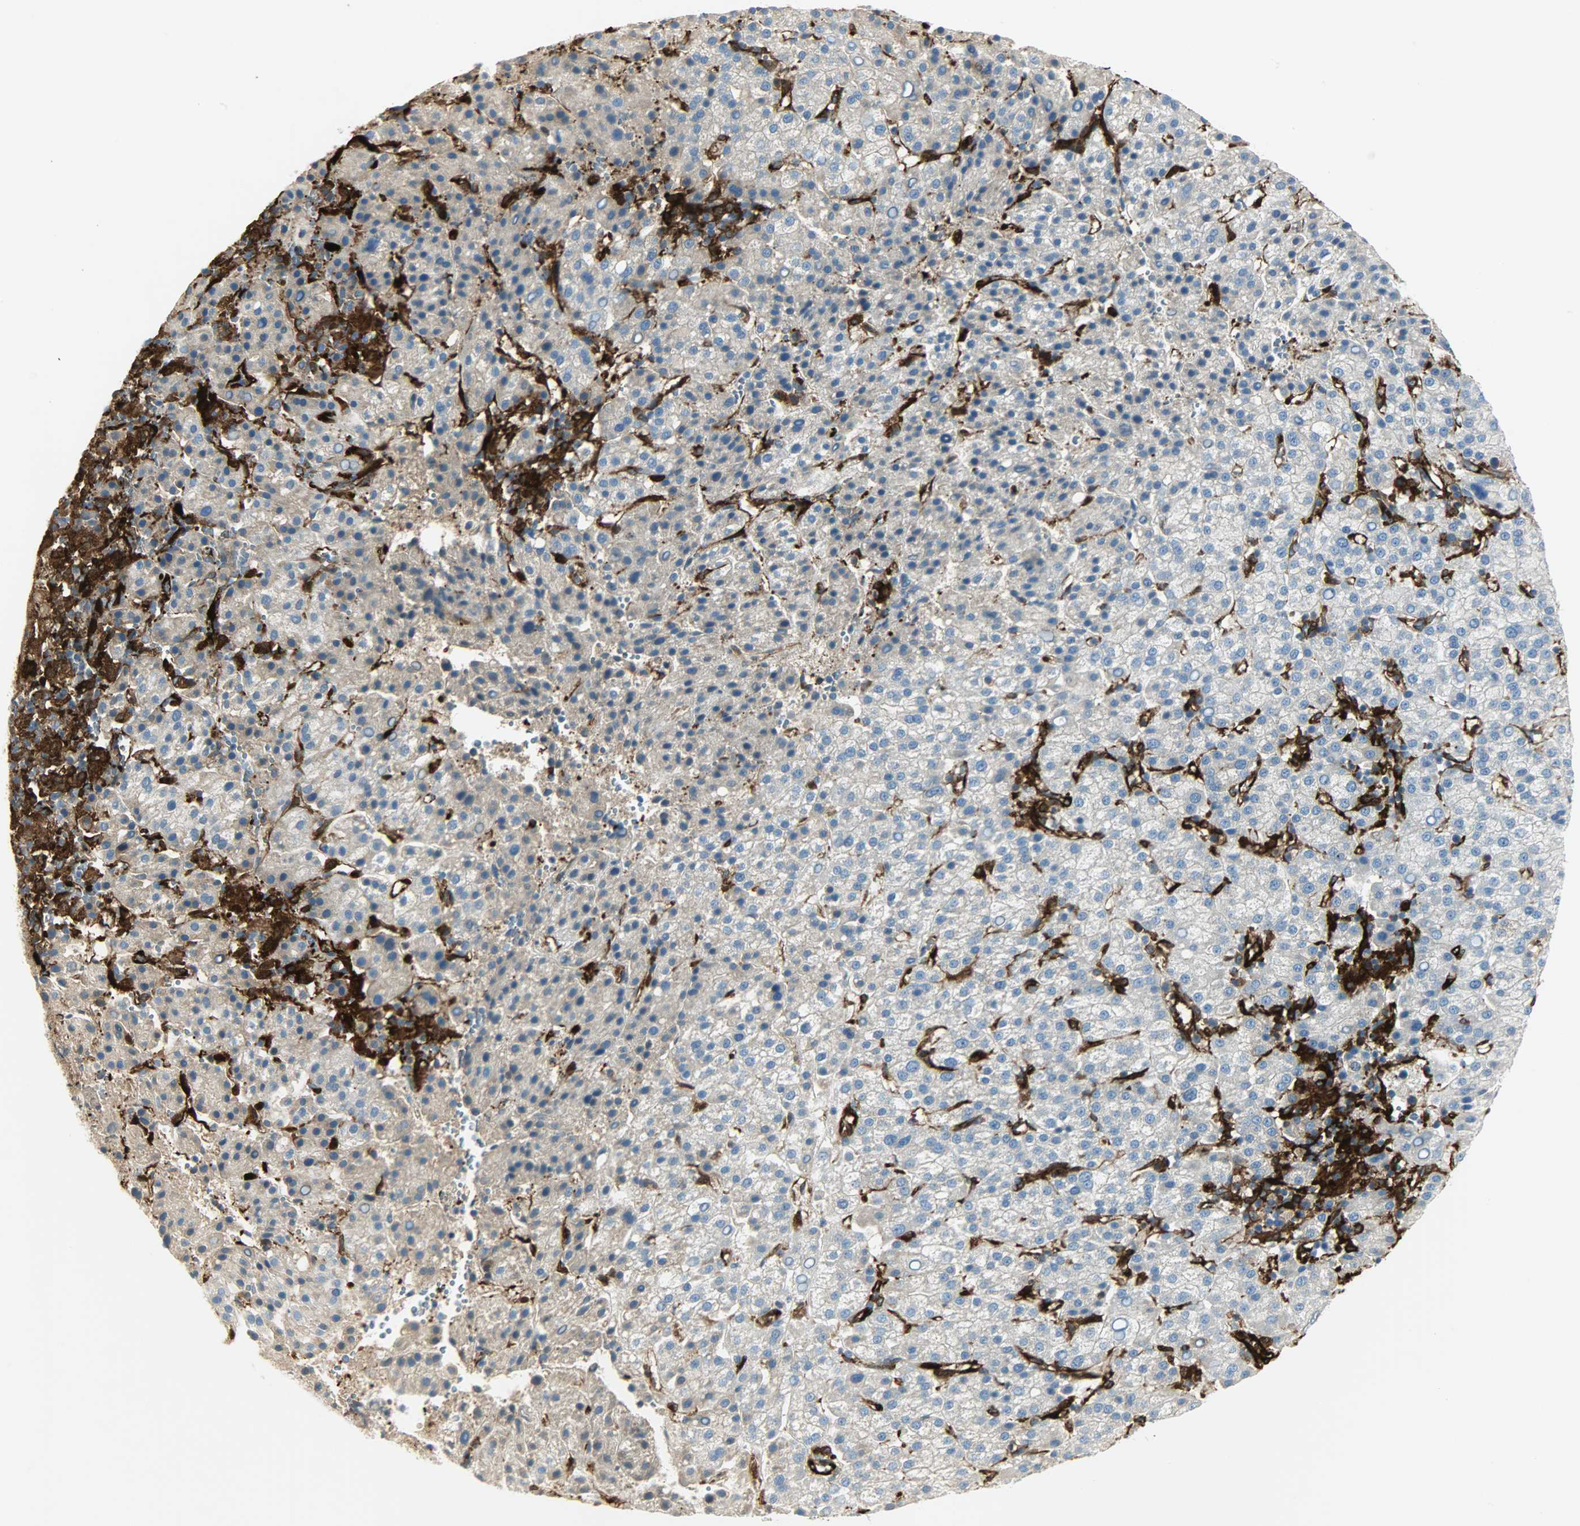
{"staining": {"intensity": "weak", "quantity": "25%-75%", "location": "cytoplasmic/membranous"}, "tissue": "liver cancer", "cell_type": "Tumor cells", "image_type": "cancer", "snomed": [{"axis": "morphology", "description": "Carcinoma, Hepatocellular, NOS"}, {"axis": "topography", "description": "Liver"}], "caption": "Protein staining of hepatocellular carcinoma (liver) tissue exhibits weak cytoplasmic/membranous expression in approximately 25%-75% of tumor cells.", "gene": "WARS1", "patient": {"sex": "female", "age": 58}}